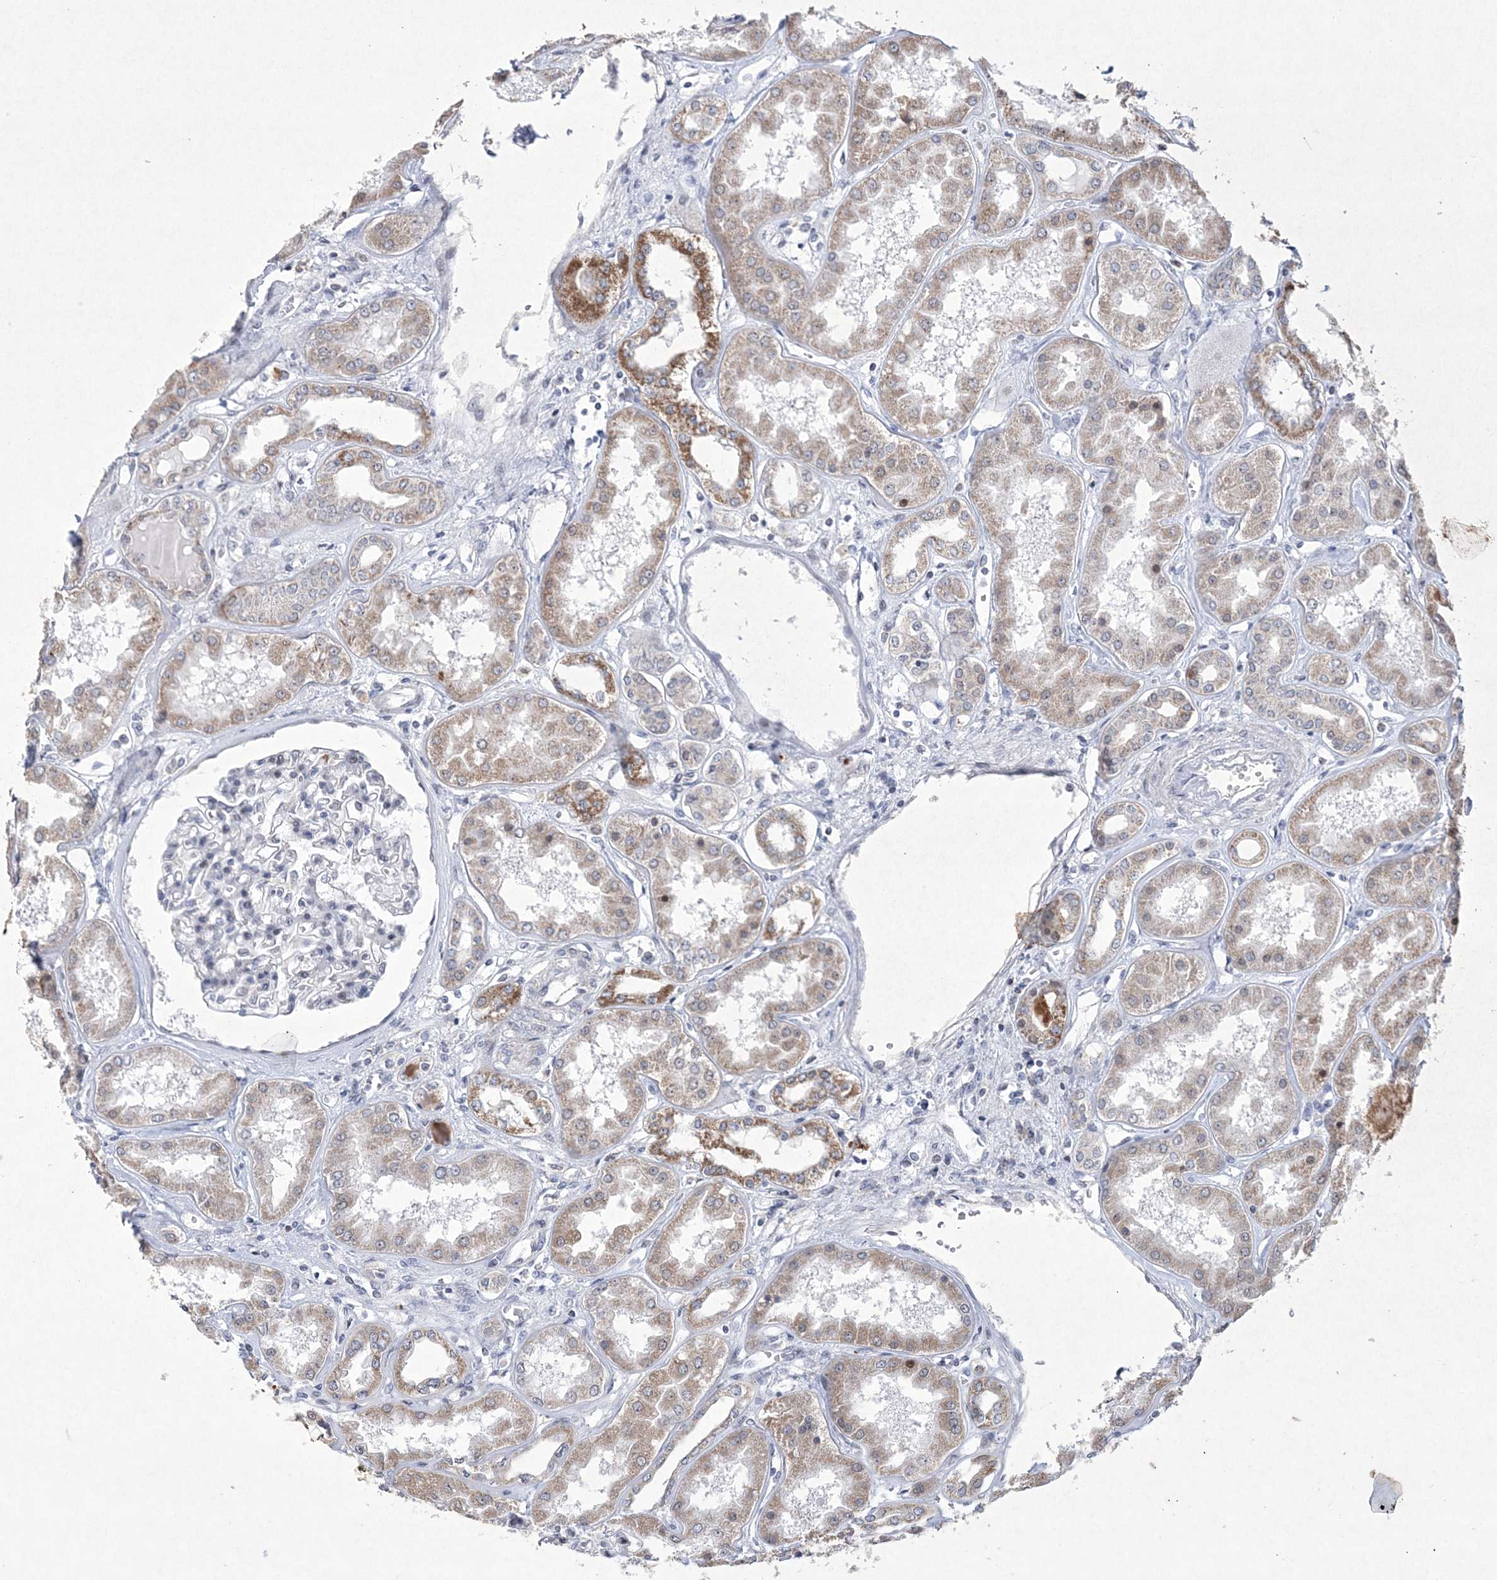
{"staining": {"intensity": "negative", "quantity": "none", "location": "none"}, "tissue": "kidney", "cell_type": "Cells in glomeruli", "image_type": "normal", "snomed": [{"axis": "morphology", "description": "Normal tissue, NOS"}, {"axis": "topography", "description": "Kidney"}], "caption": "A histopathology image of human kidney is negative for staining in cells in glomeruli. Brightfield microscopy of immunohistochemistry (IHC) stained with DAB (brown) and hematoxylin (blue), captured at high magnification.", "gene": "CES4A", "patient": {"sex": "female", "age": 56}}